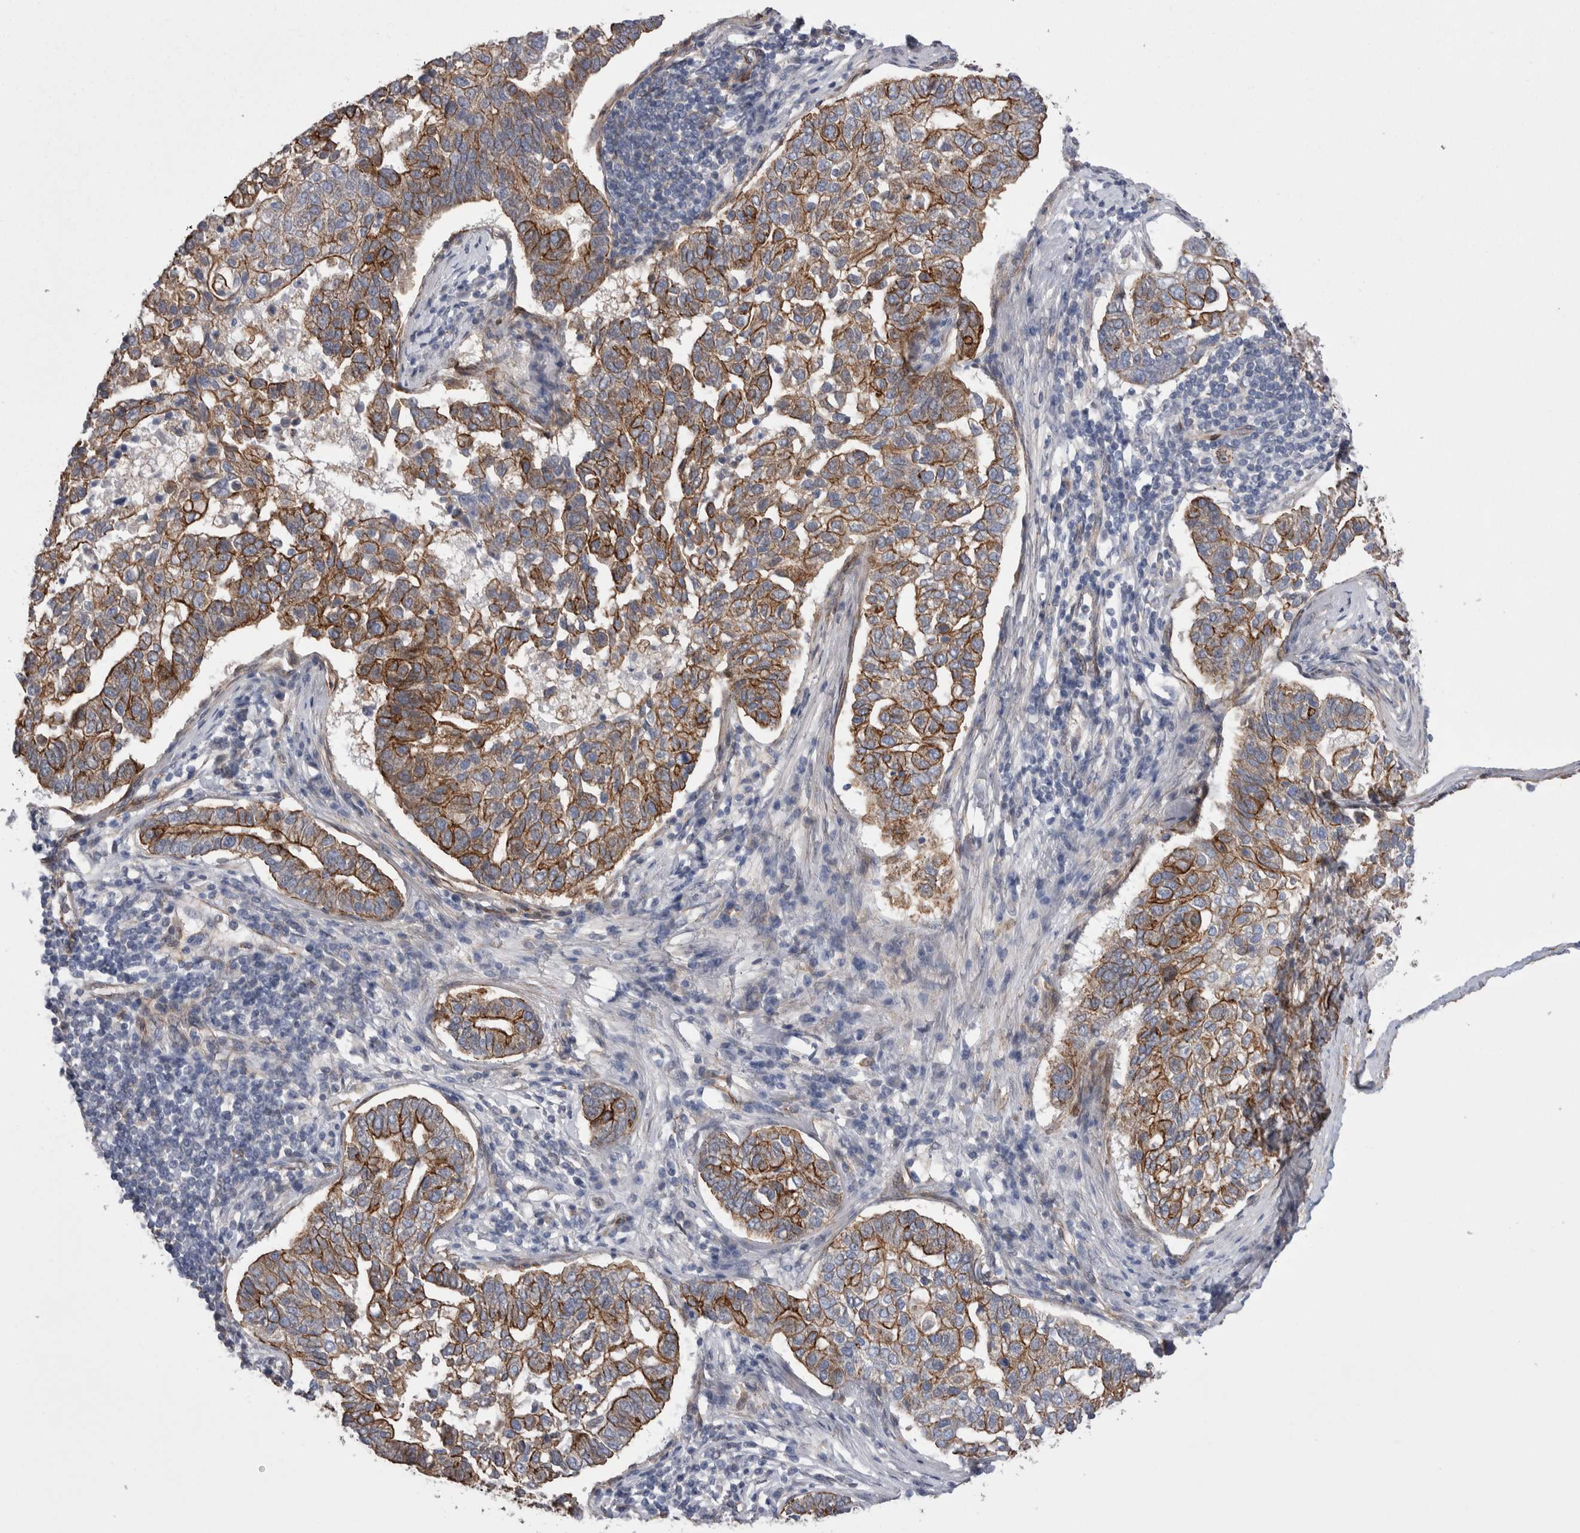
{"staining": {"intensity": "moderate", "quantity": ">75%", "location": "cytoplasmic/membranous"}, "tissue": "pancreatic cancer", "cell_type": "Tumor cells", "image_type": "cancer", "snomed": [{"axis": "morphology", "description": "Adenocarcinoma, NOS"}, {"axis": "topography", "description": "Pancreas"}], "caption": "Pancreatic cancer (adenocarcinoma) was stained to show a protein in brown. There is medium levels of moderate cytoplasmic/membranous staining in approximately >75% of tumor cells.", "gene": "KIF12", "patient": {"sex": "female", "age": 61}}